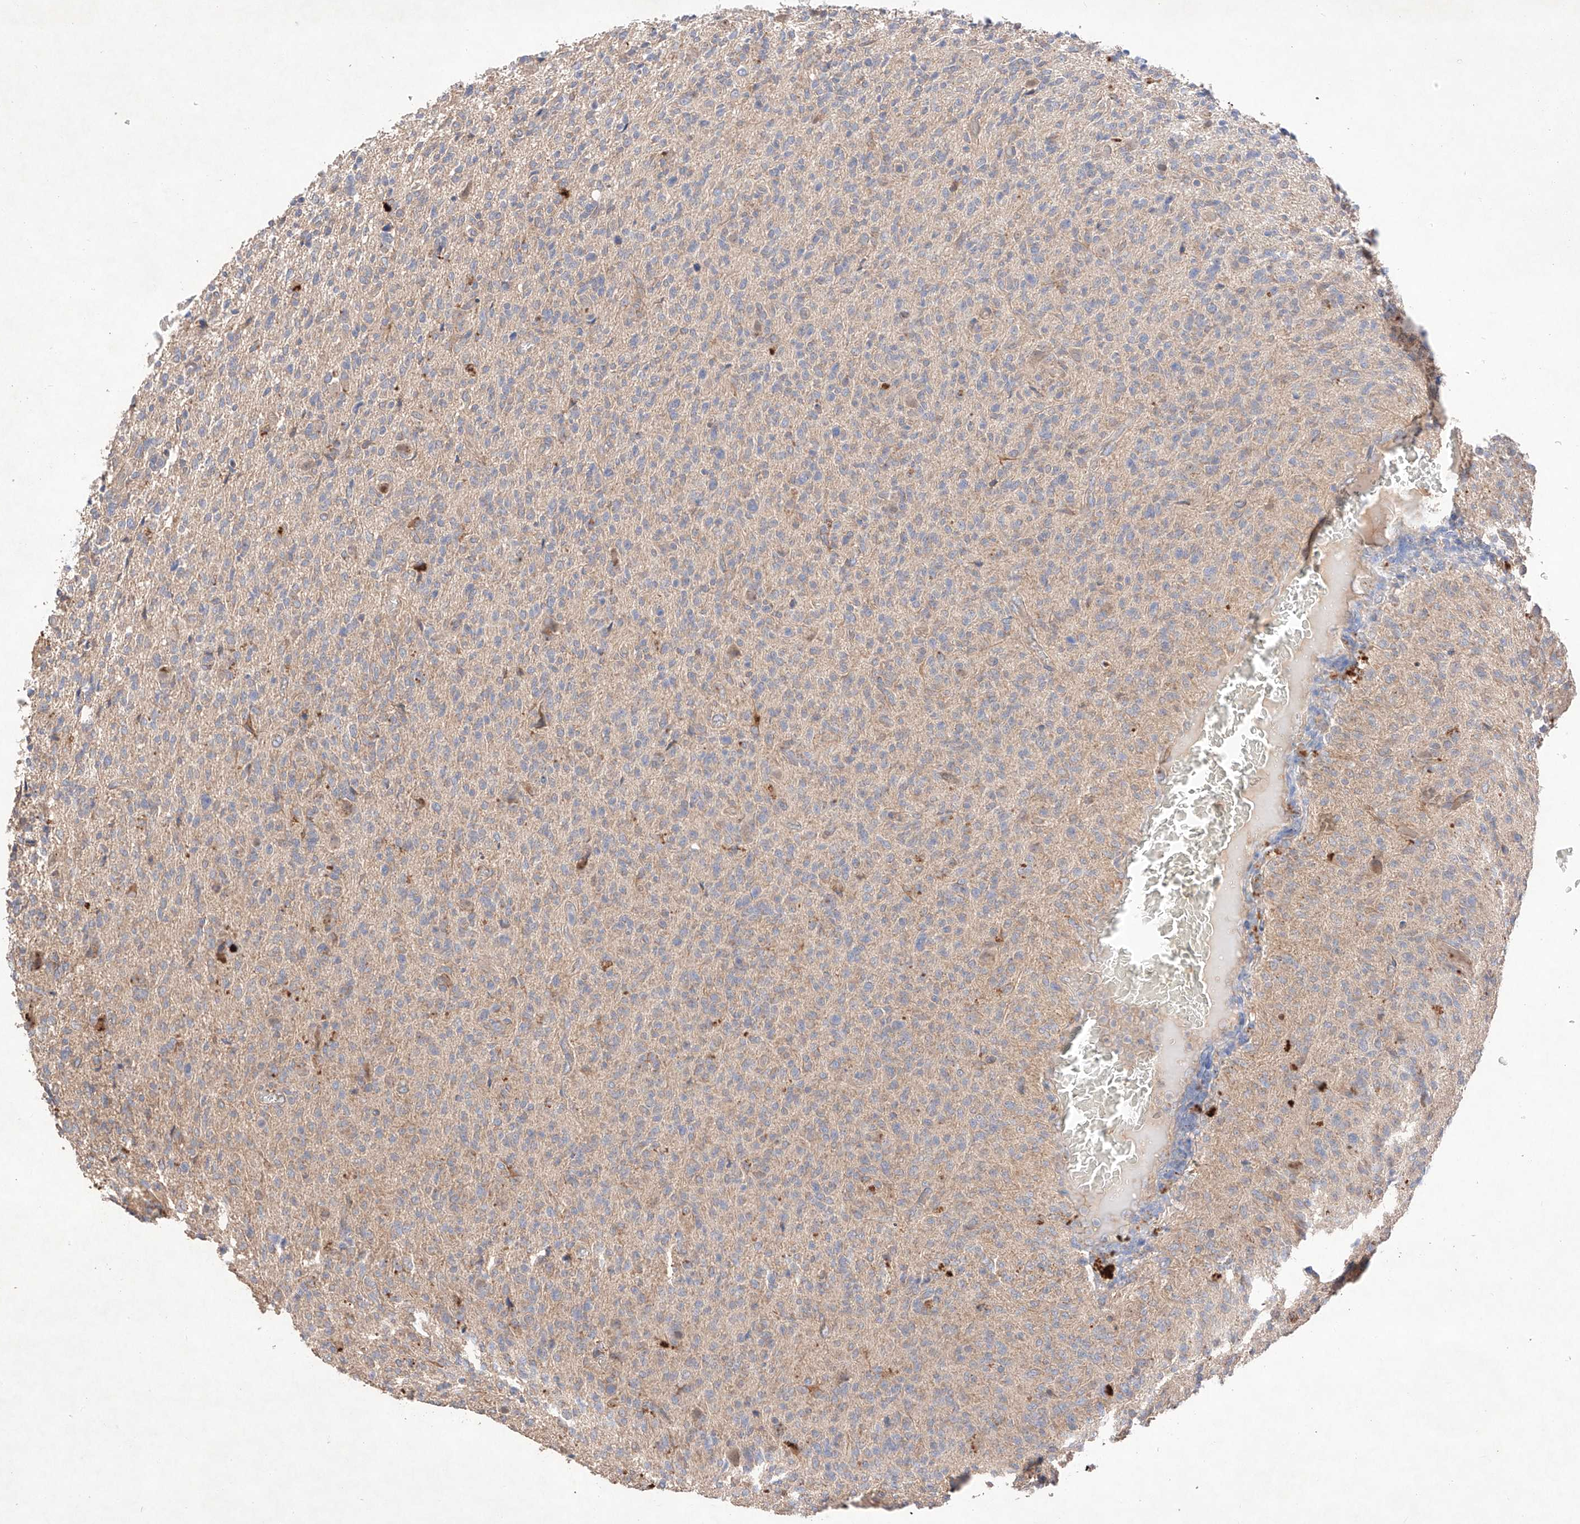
{"staining": {"intensity": "negative", "quantity": "none", "location": "none"}, "tissue": "glioma", "cell_type": "Tumor cells", "image_type": "cancer", "snomed": [{"axis": "morphology", "description": "Glioma, malignant, High grade"}, {"axis": "topography", "description": "Brain"}], "caption": "This is an immunohistochemistry (IHC) photomicrograph of glioma. There is no staining in tumor cells.", "gene": "C6orf62", "patient": {"sex": "female", "age": 57}}